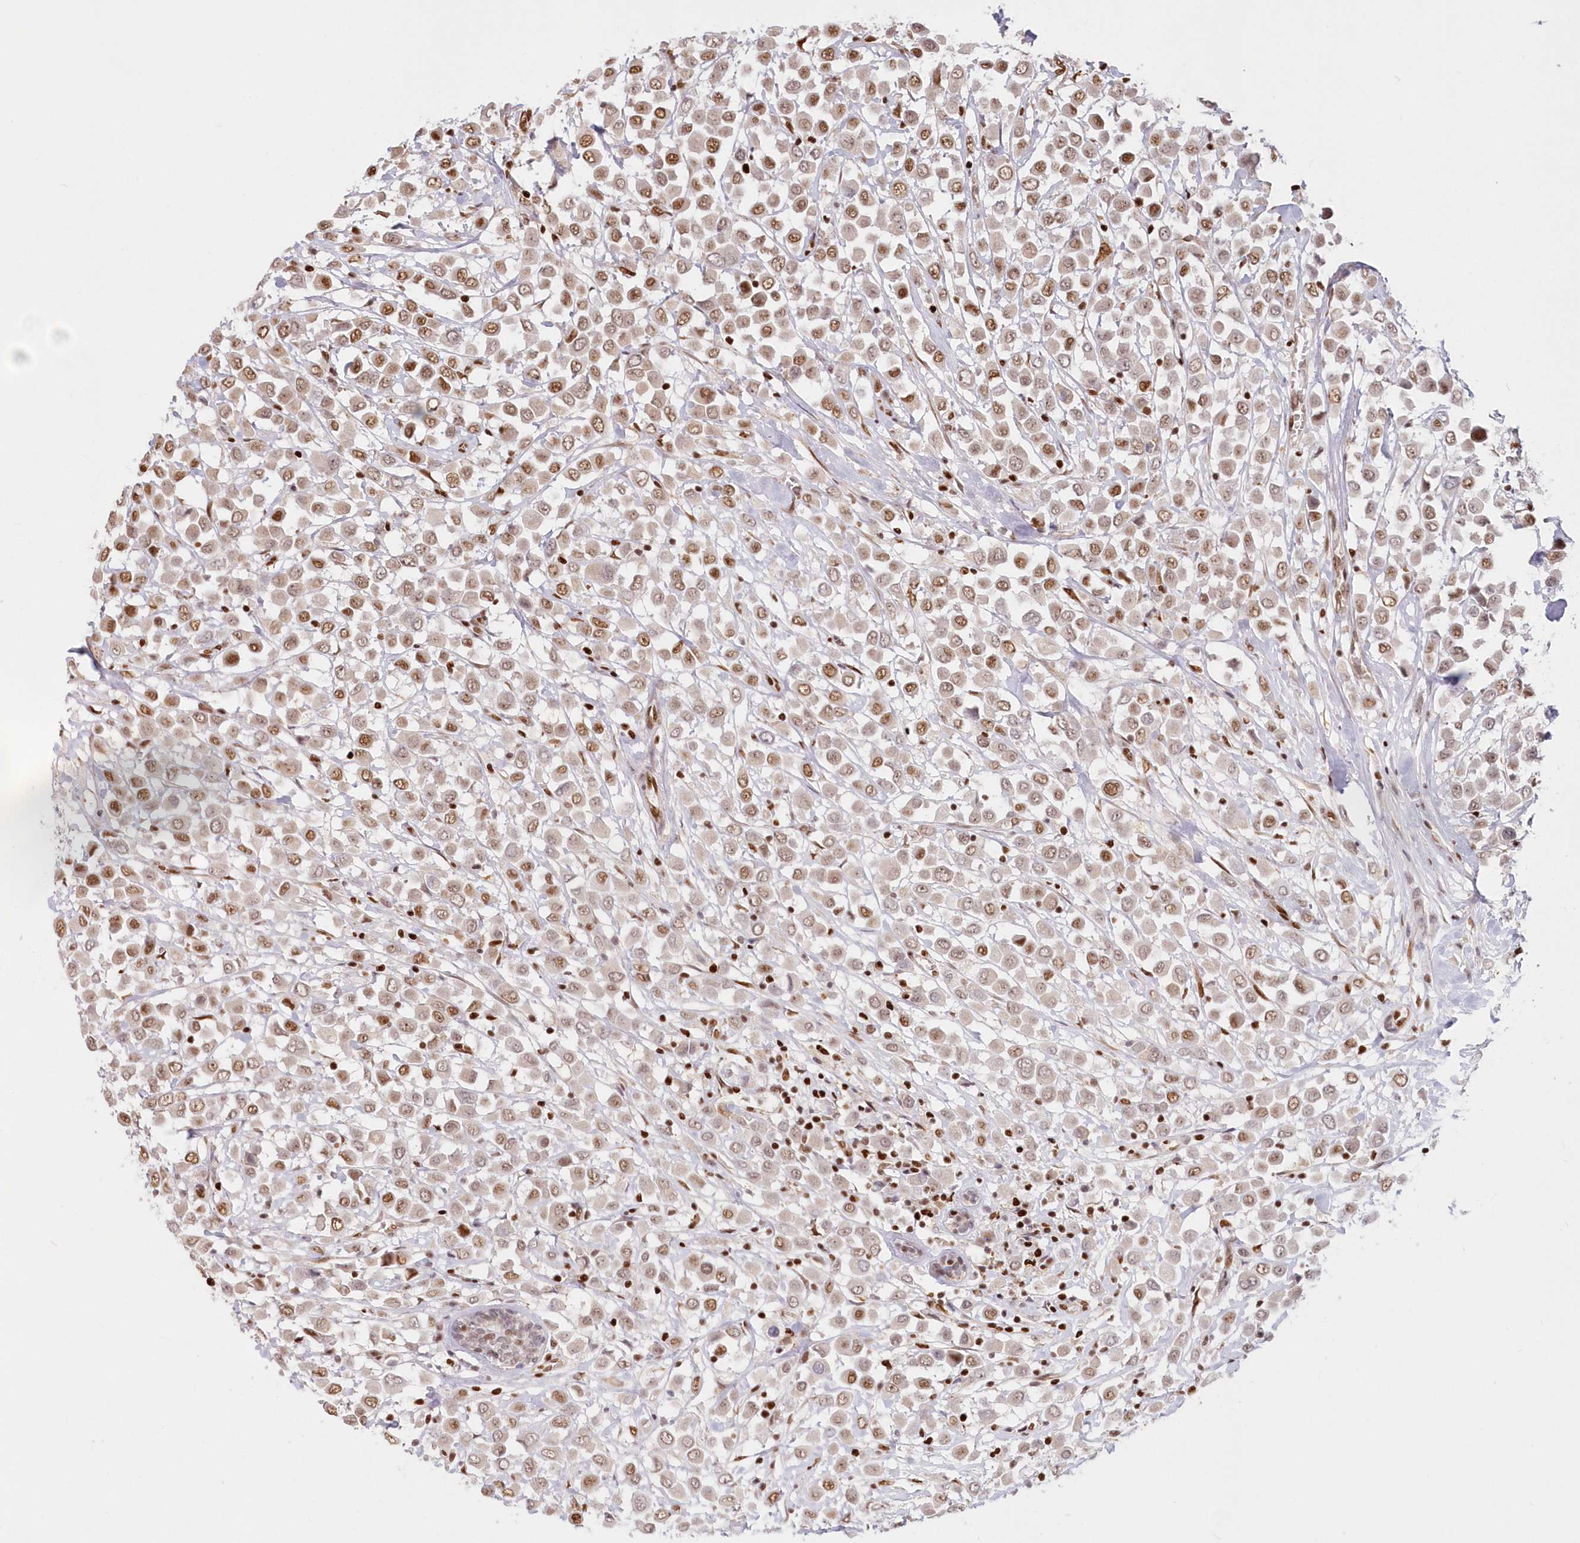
{"staining": {"intensity": "moderate", "quantity": "25%-75%", "location": "nuclear"}, "tissue": "breast cancer", "cell_type": "Tumor cells", "image_type": "cancer", "snomed": [{"axis": "morphology", "description": "Duct carcinoma"}, {"axis": "topography", "description": "Breast"}], "caption": "Moderate nuclear positivity for a protein is present in approximately 25%-75% of tumor cells of breast cancer (invasive ductal carcinoma) using immunohistochemistry (IHC).", "gene": "POLR2B", "patient": {"sex": "female", "age": 61}}